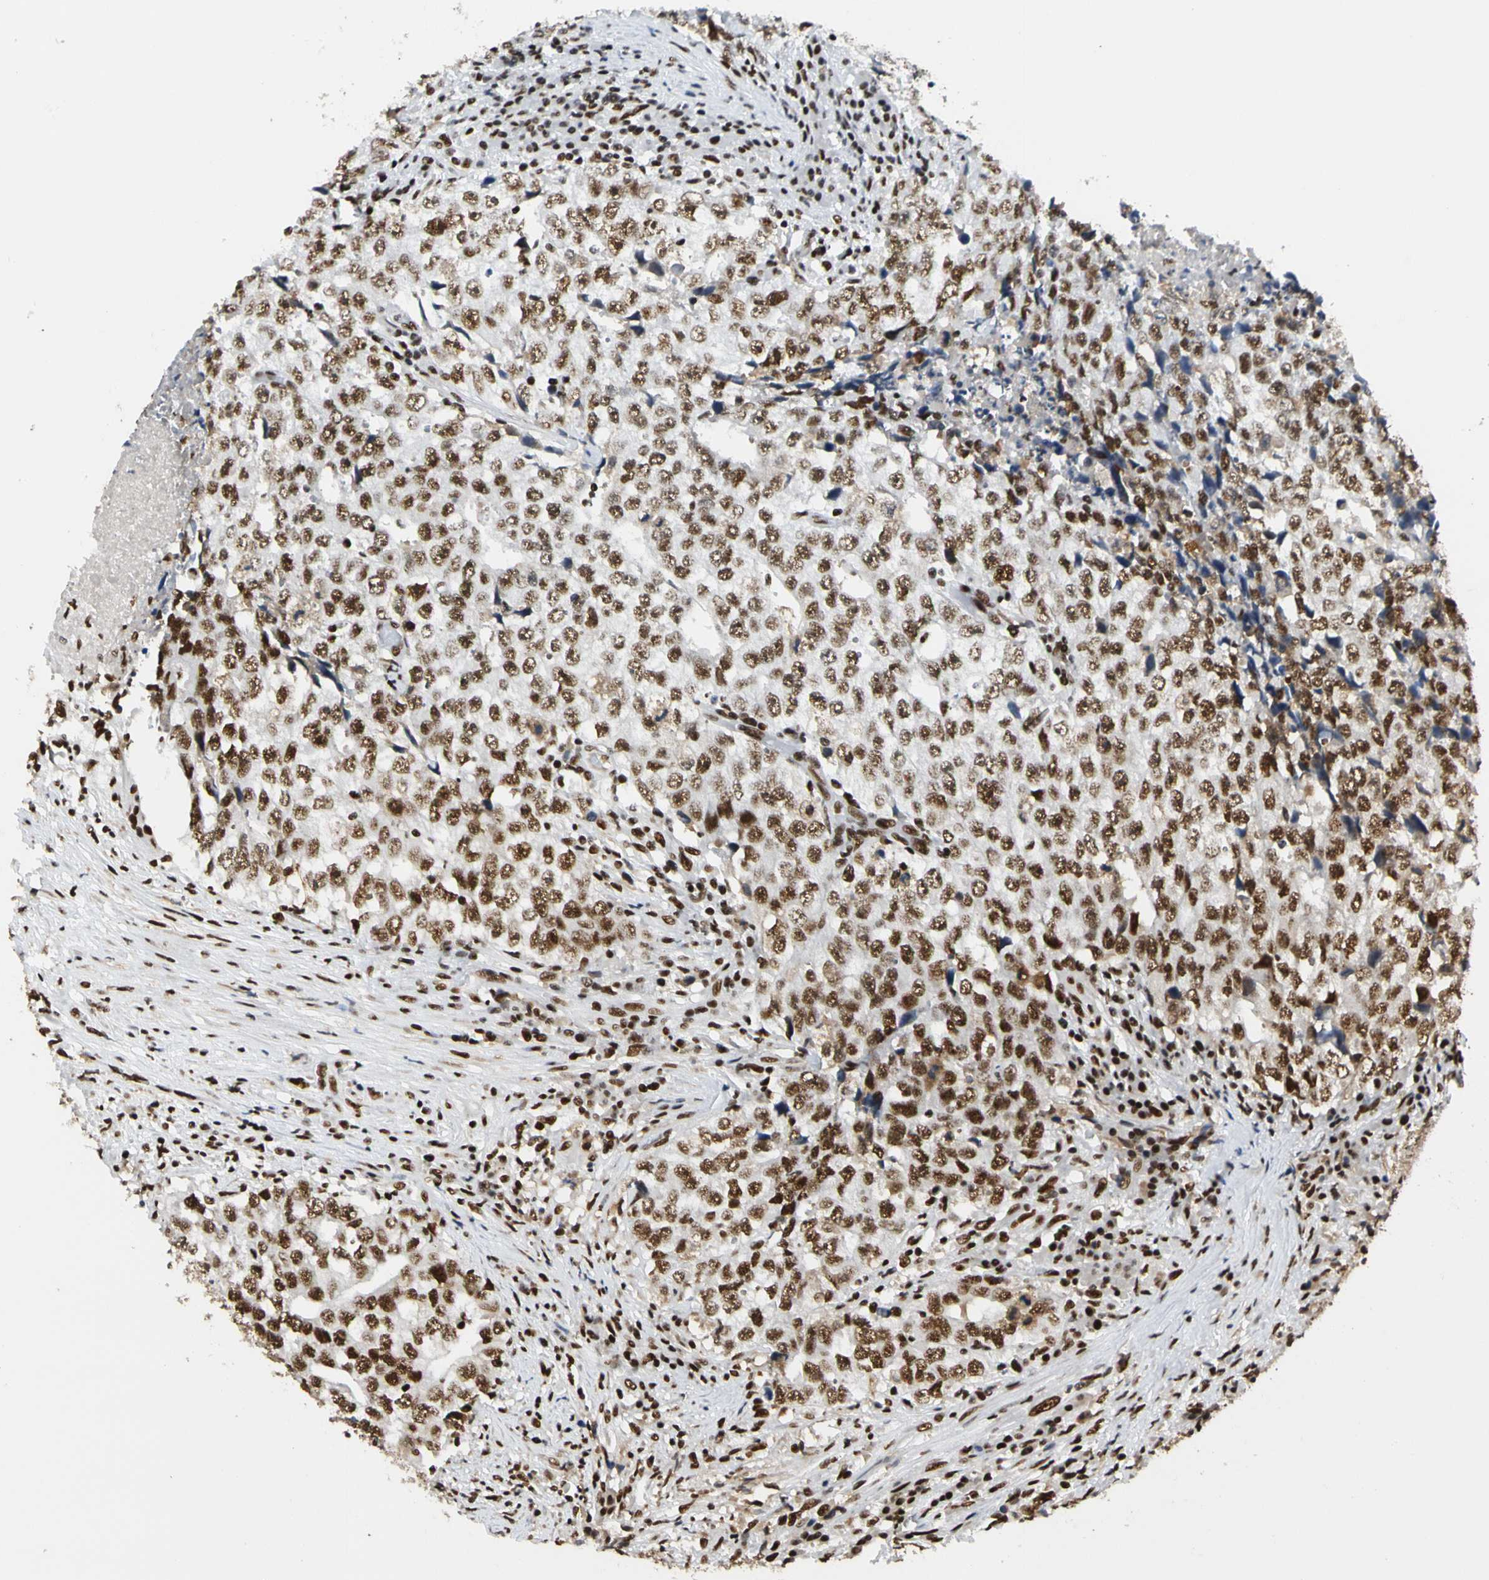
{"staining": {"intensity": "strong", "quantity": ">75%", "location": "nuclear"}, "tissue": "testis cancer", "cell_type": "Tumor cells", "image_type": "cancer", "snomed": [{"axis": "morphology", "description": "Necrosis, NOS"}, {"axis": "morphology", "description": "Carcinoma, Embryonal, NOS"}, {"axis": "topography", "description": "Testis"}], "caption": "Immunohistochemical staining of human embryonal carcinoma (testis) reveals high levels of strong nuclear staining in about >75% of tumor cells.", "gene": "CDK12", "patient": {"sex": "male", "age": 19}}